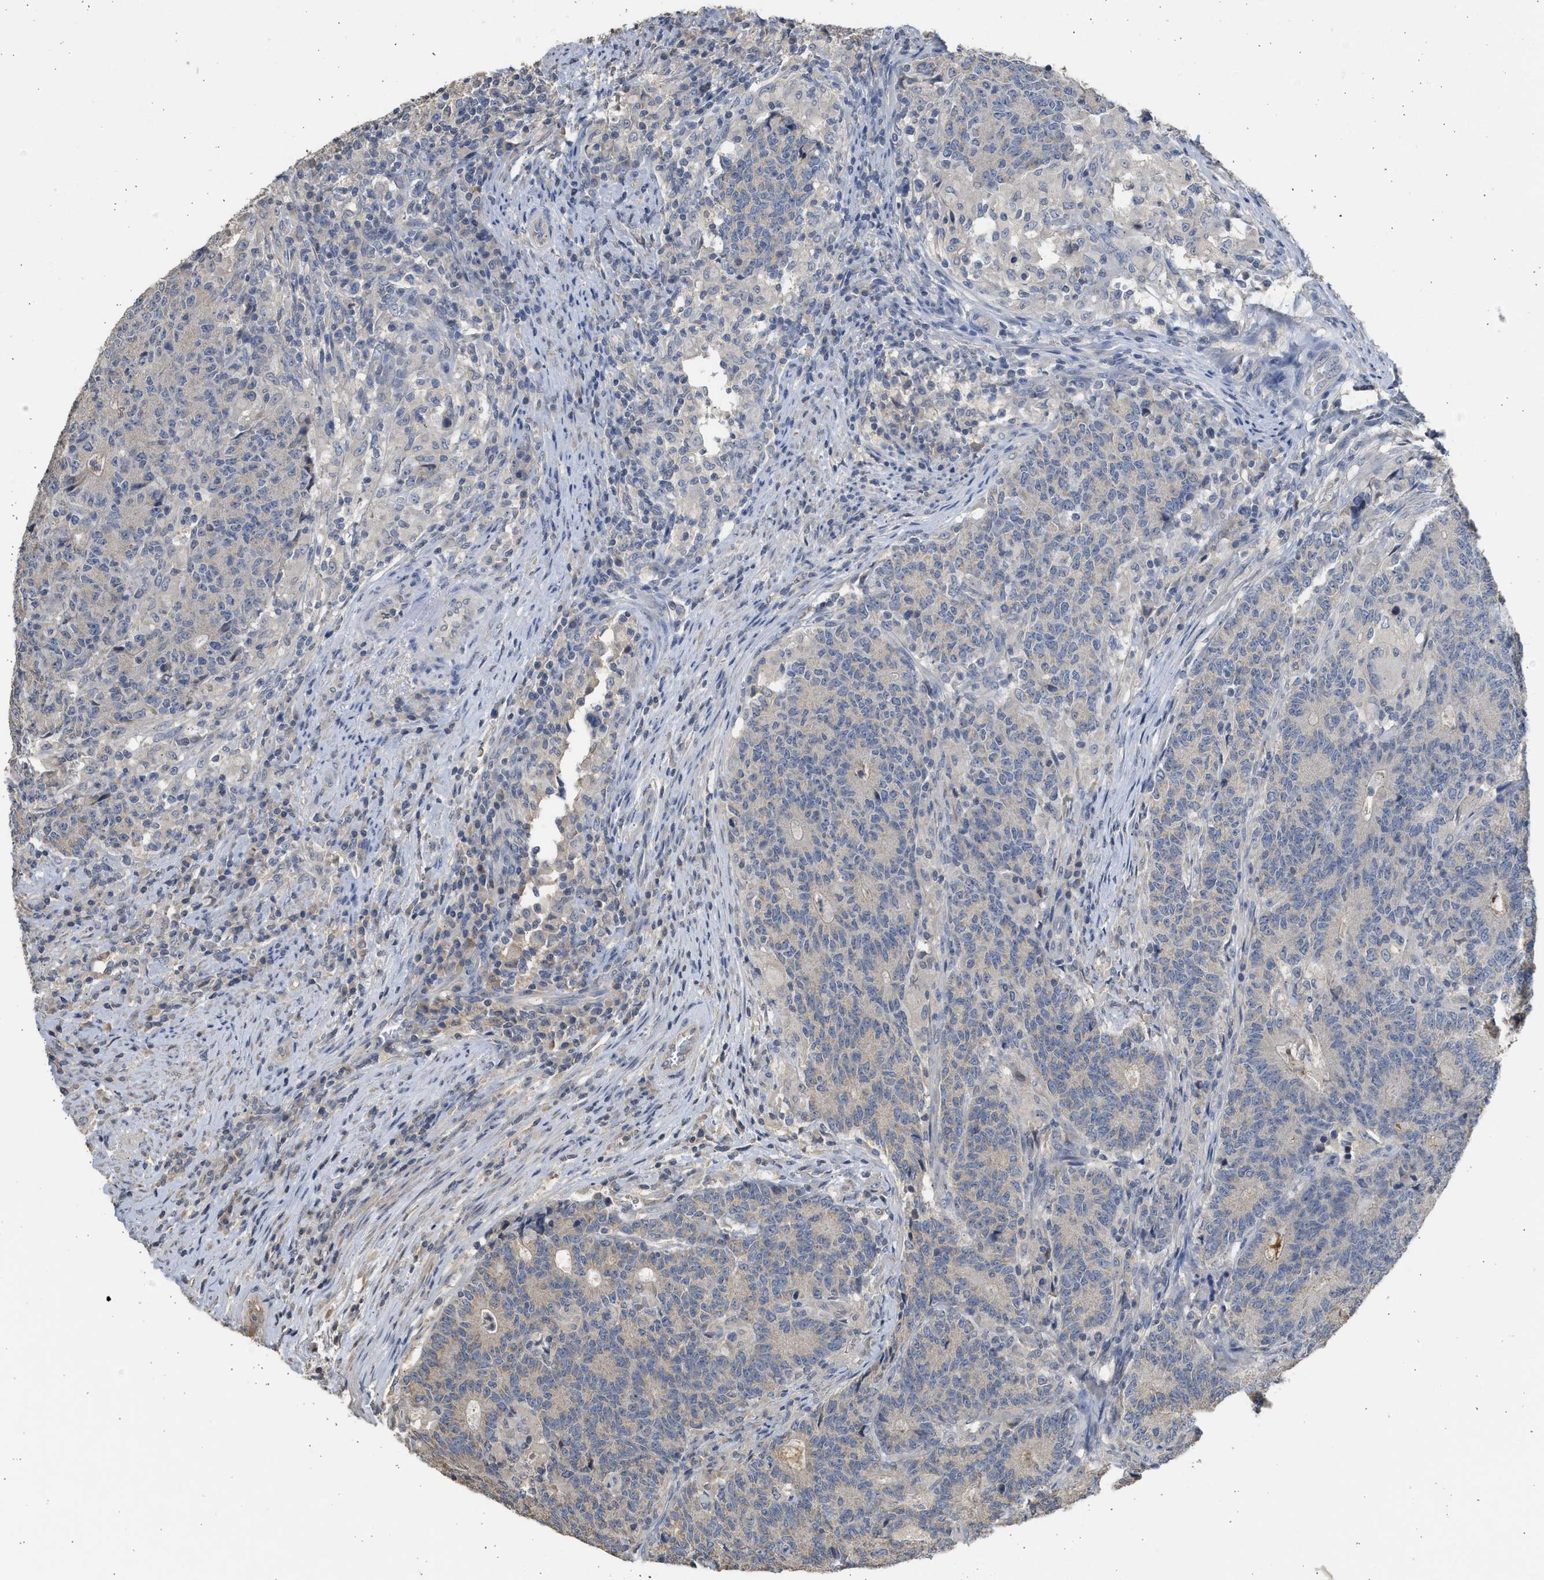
{"staining": {"intensity": "weak", "quantity": "<25%", "location": "cytoplasmic/membranous"}, "tissue": "colorectal cancer", "cell_type": "Tumor cells", "image_type": "cancer", "snomed": [{"axis": "morphology", "description": "Normal tissue, NOS"}, {"axis": "morphology", "description": "Adenocarcinoma, NOS"}, {"axis": "topography", "description": "Colon"}], "caption": "Human colorectal adenocarcinoma stained for a protein using immunohistochemistry displays no positivity in tumor cells.", "gene": "SULT2A1", "patient": {"sex": "female", "age": 75}}